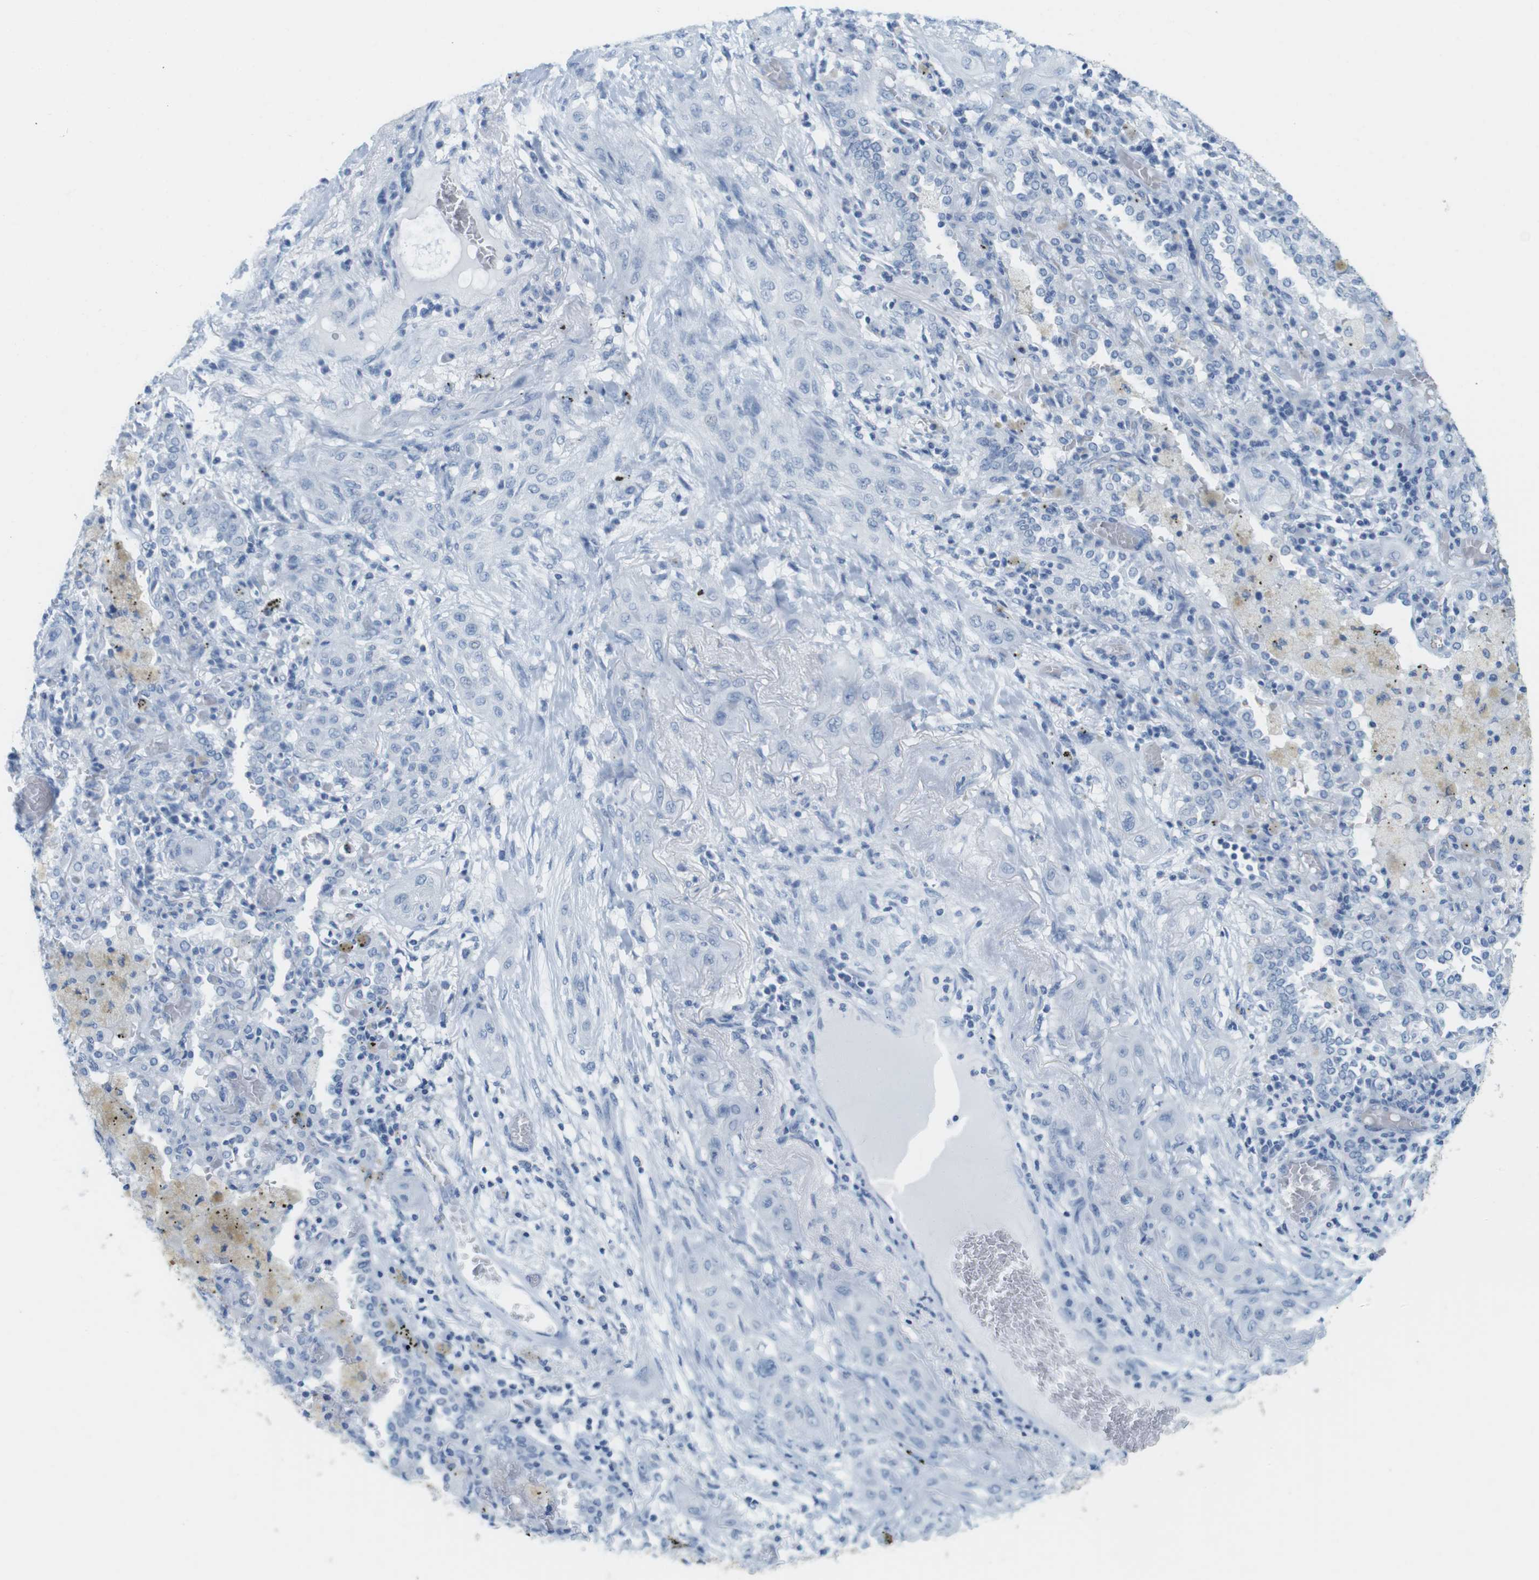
{"staining": {"intensity": "negative", "quantity": "none", "location": "none"}, "tissue": "lung cancer", "cell_type": "Tumor cells", "image_type": "cancer", "snomed": [{"axis": "morphology", "description": "Squamous cell carcinoma, NOS"}, {"axis": "topography", "description": "Lung"}], "caption": "IHC histopathology image of neoplastic tissue: human lung cancer stained with DAB shows no significant protein staining in tumor cells. (Immunohistochemistry (ihc), brightfield microscopy, high magnification).", "gene": "TNNT2", "patient": {"sex": "female", "age": 47}}